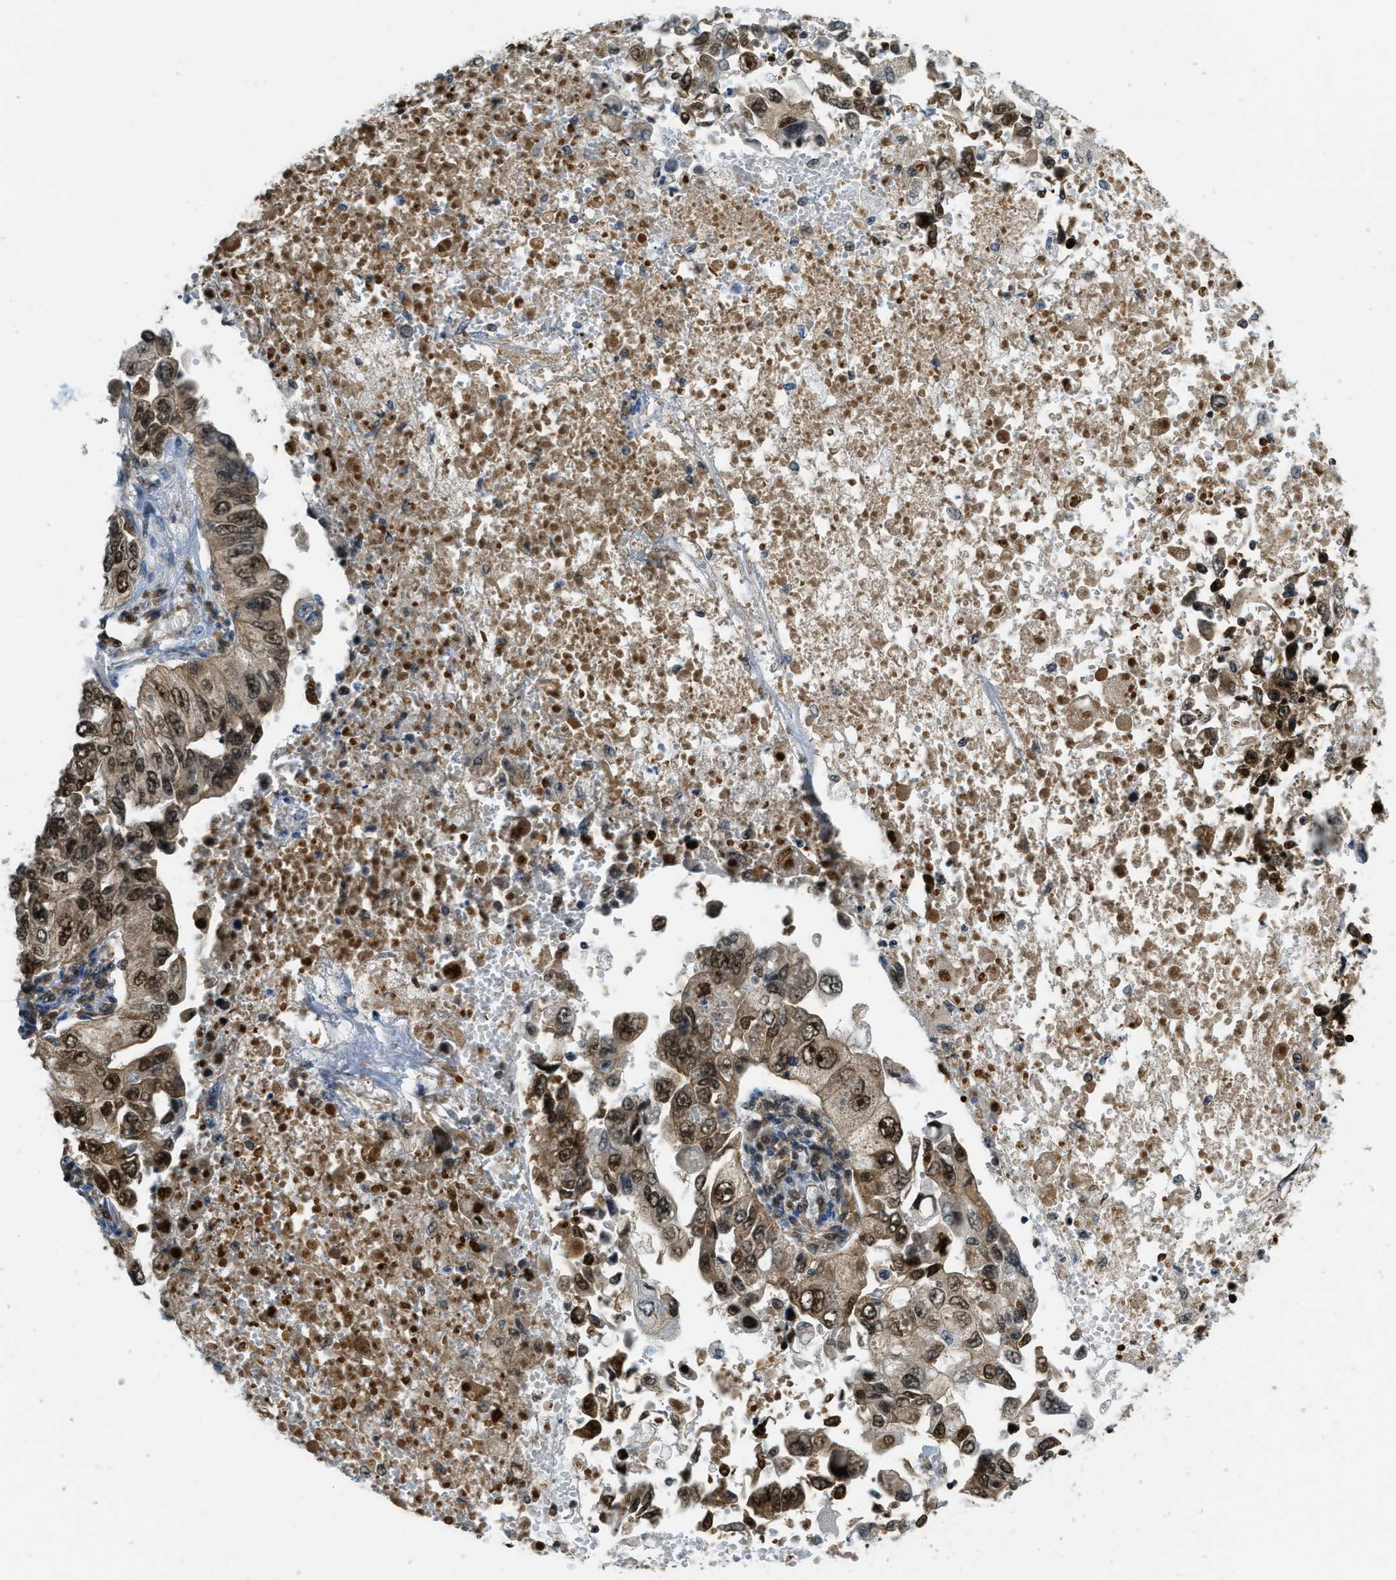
{"staining": {"intensity": "moderate", "quantity": ">75%", "location": "cytoplasmic/membranous,nuclear"}, "tissue": "lung cancer", "cell_type": "Tumor cells", "image_type": "cancer", "snomed": [{"axis": "morphology", "description": "Adenocarcinoma, NOS"}, {"axis": "topography", "description": "Lung"}], "caption": "Immunohistochemistry (DAB) staining of human lung adenocarcinoma exhibits moderate cytoplasmic/membranous and nuclear protein staining in approximately >75% of tumor cells.", "gene": "TNPO1", "patient": {"sex": "male", "age": 84}}